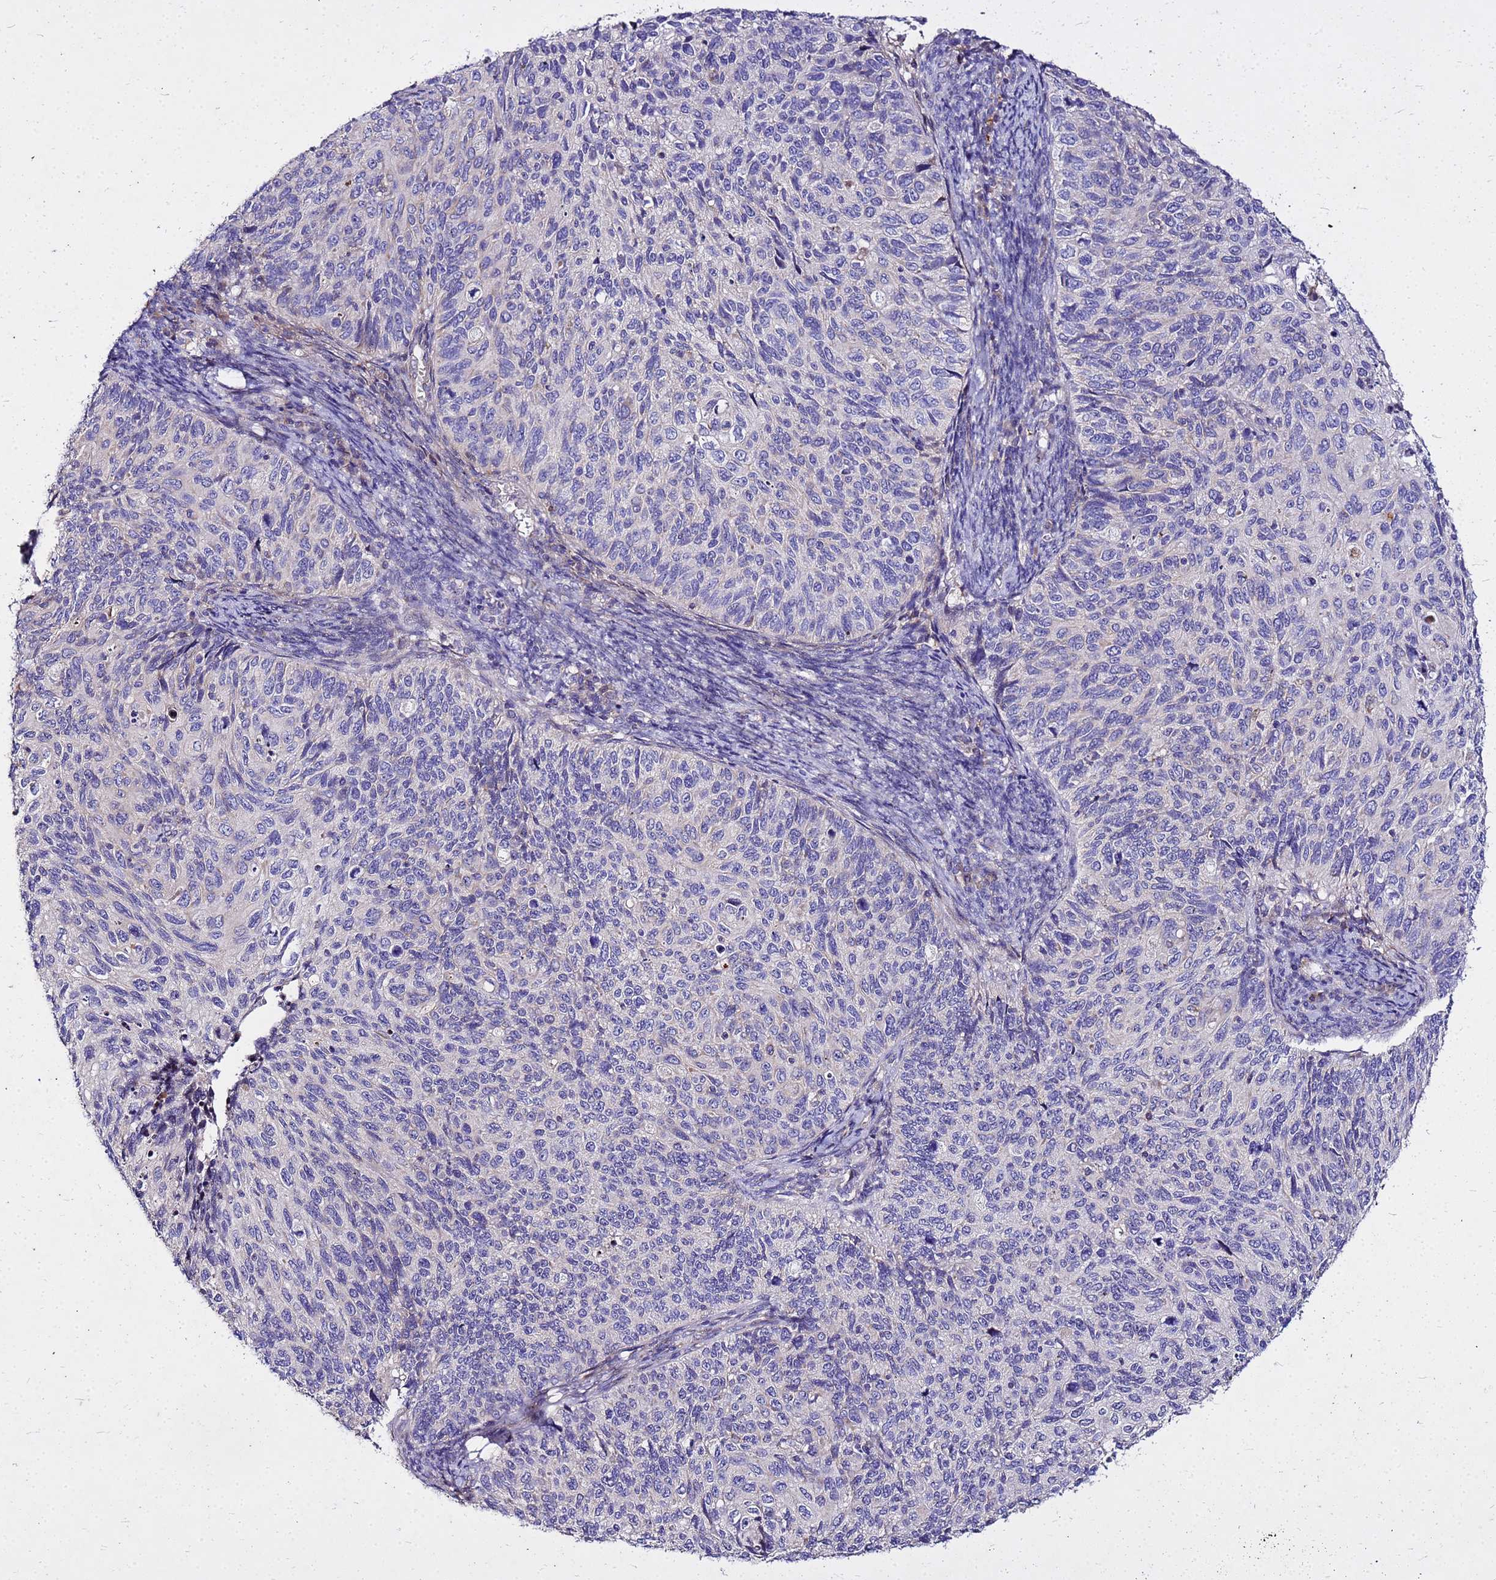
{"staining": {"intensity": "negative", "quantity": "none", "location": "none"}, "tissue": "cervical cancer", "cell_type": "Tumor cells", "image_type": "cancer", "snomed": [{"axis": "morphology", "description": "Squamous cell carcinoma, NOS"}, {"axis": "topography", "description": "Cervix"}], "caption": "Human squamous cell carcinoma (cervical) stained for a protein using immunohistochemistry (IHC) displays no expression in tumor cells.", "gene": "COX14", "patient": {"sex": "female", "age": 70}}